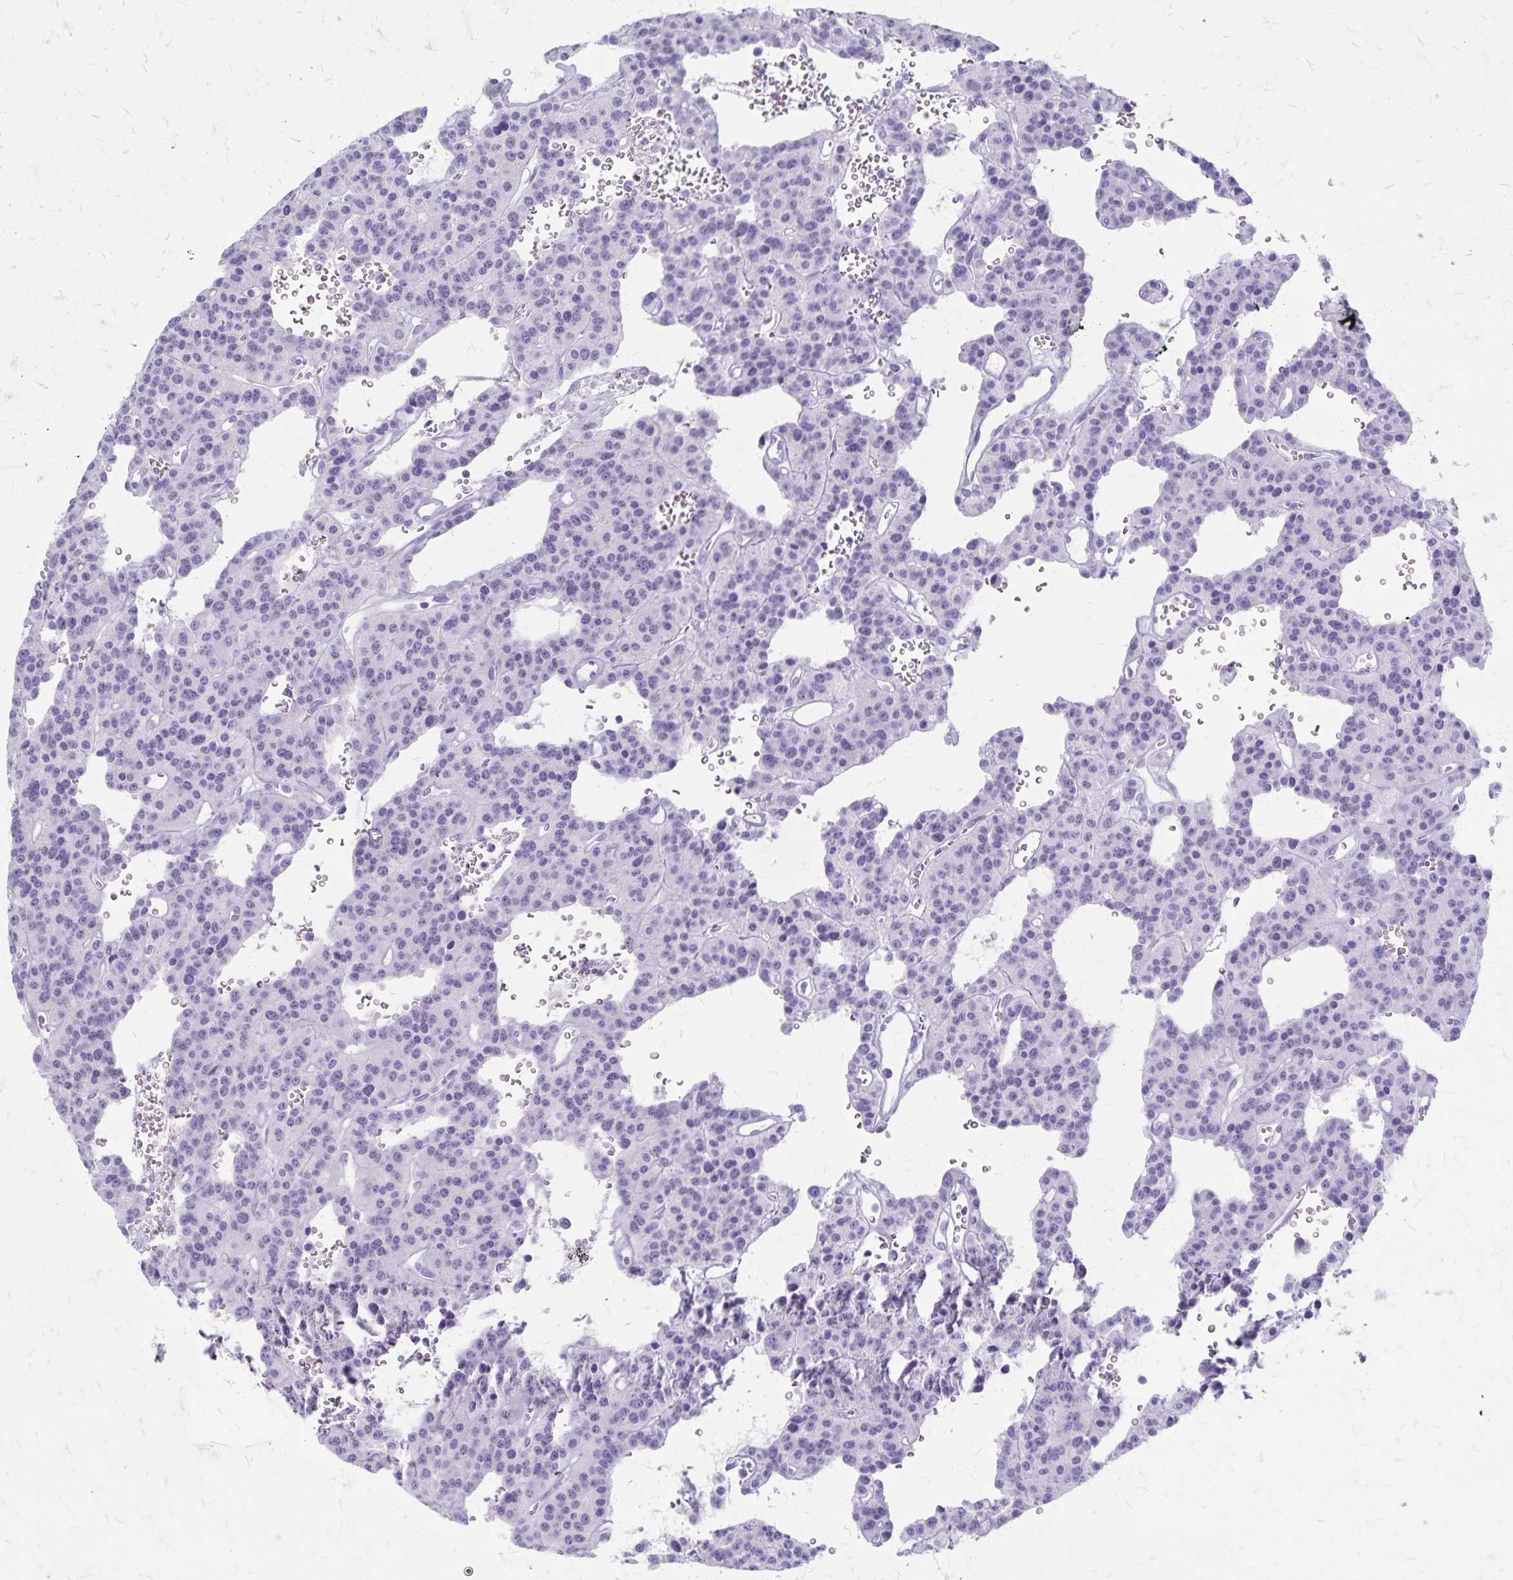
{"staining": {"intensity": "negative", "quantity": "none", "location": "none"}, "tissue": "carcinoid", "cell_type": "Tumor cells", "image_type": "cancer", "snomed": [{"axis": "morphology", "description": "Carcinoid, malignant, NOS"}, {"axis": "topography", "description": "Lung"}], "caption": "This is an immunohistochemistry photomicrograph of malignant carcinoid. There is no expression in tumor cells.", "gene": "GPBAR1", "patient": {"sex": "female", "age": 71}}